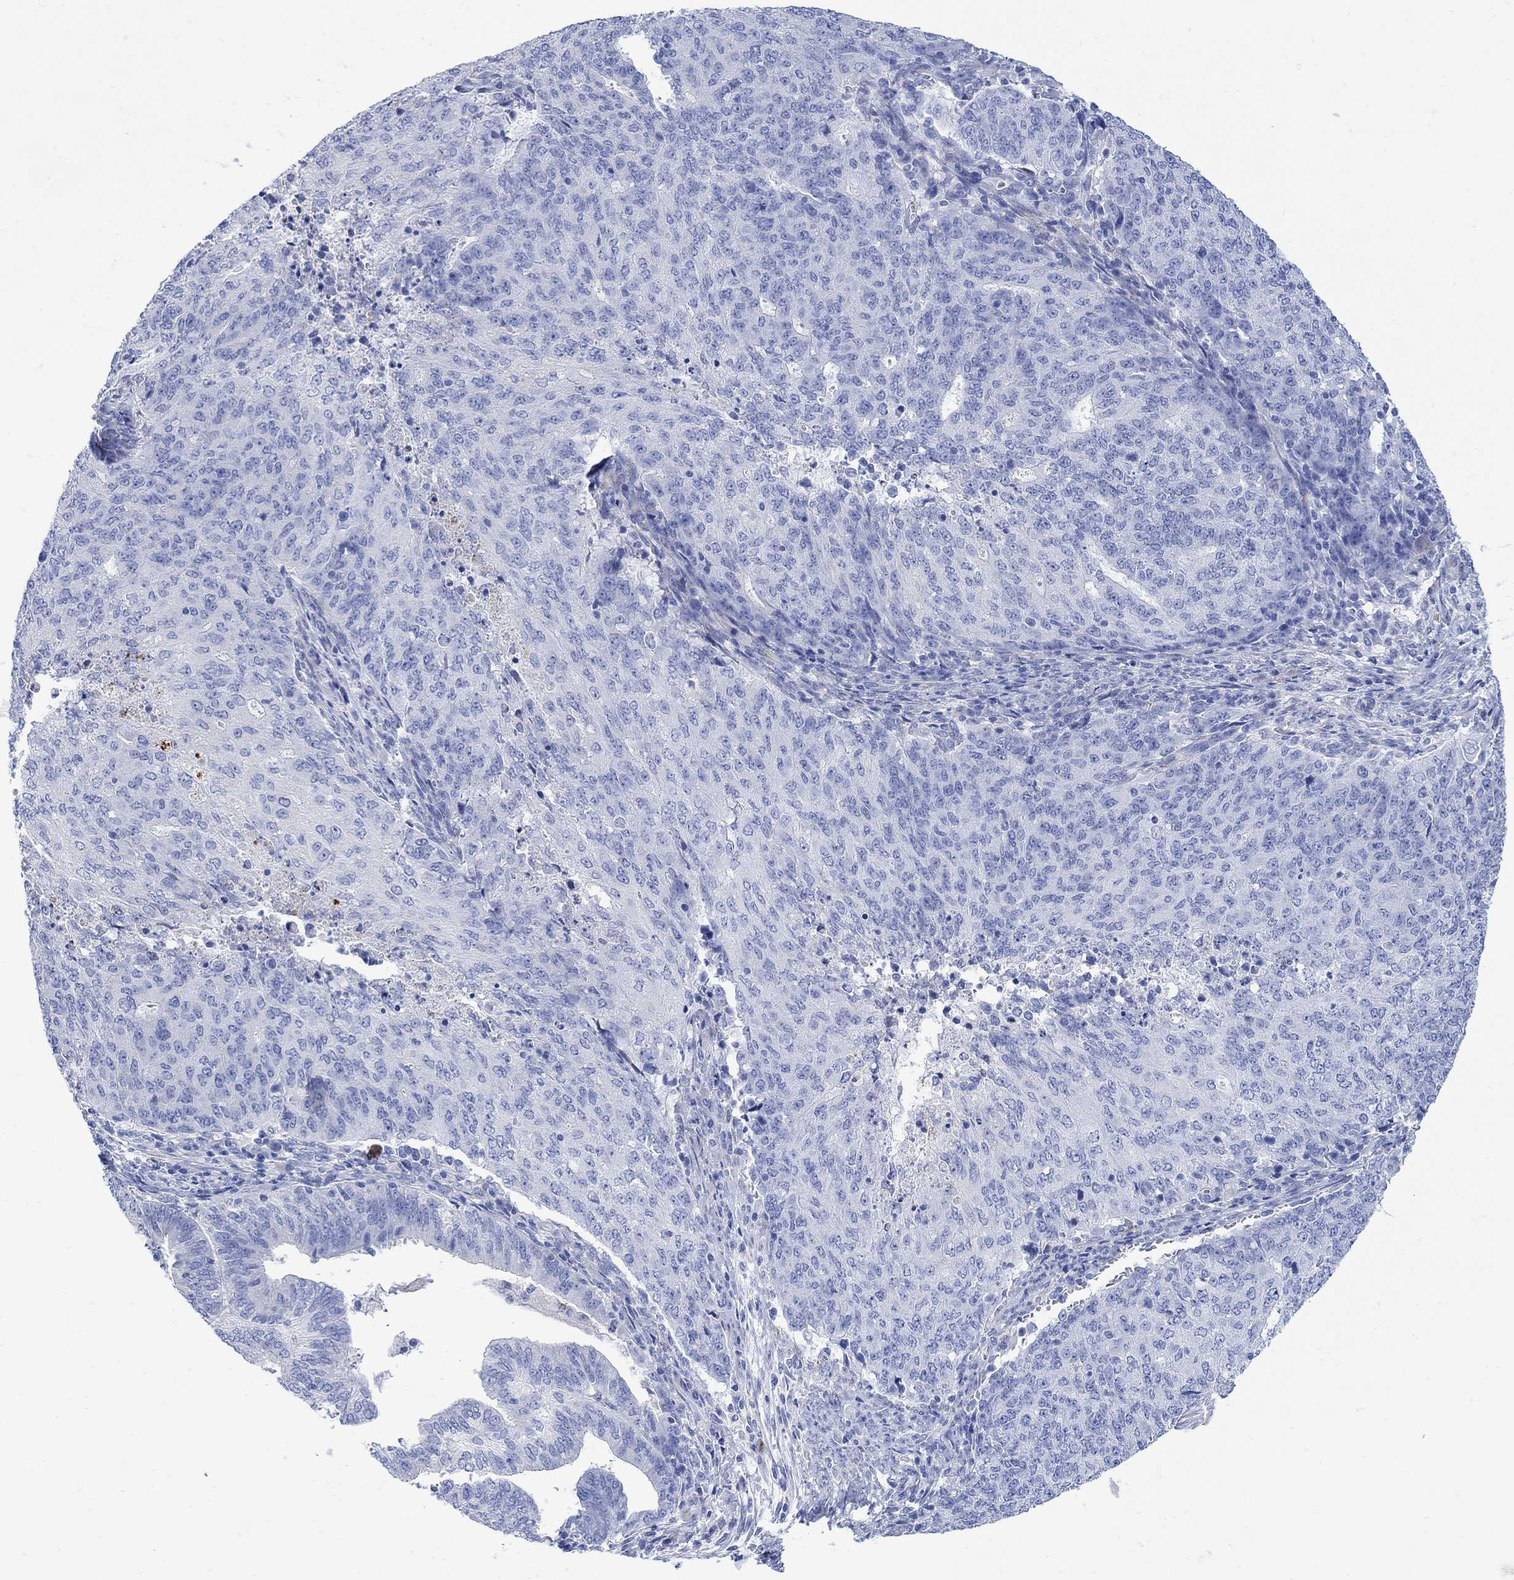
{"staining": {"intensity": "negative", "quantity": "none", "location": "none"}, "tissue": "endometrial cancer", "cell_type": "Tumor cells", "image_type": "cancer", "snomed": [{"axis": "morphology", "description": "Adenocarcinoma, NOS"}, {"axis": "topography", "description": "Endometrium"}], "caption": "This photomicrograph is of adenocarcinoma (endometrial) stained with immunohistochemistry to label a protein in brown with the nuclei are counter-stained blue. There is no expression in tumor cells.", "gene": "MYL1", "patient": {"sex": "female", "age": 82}}